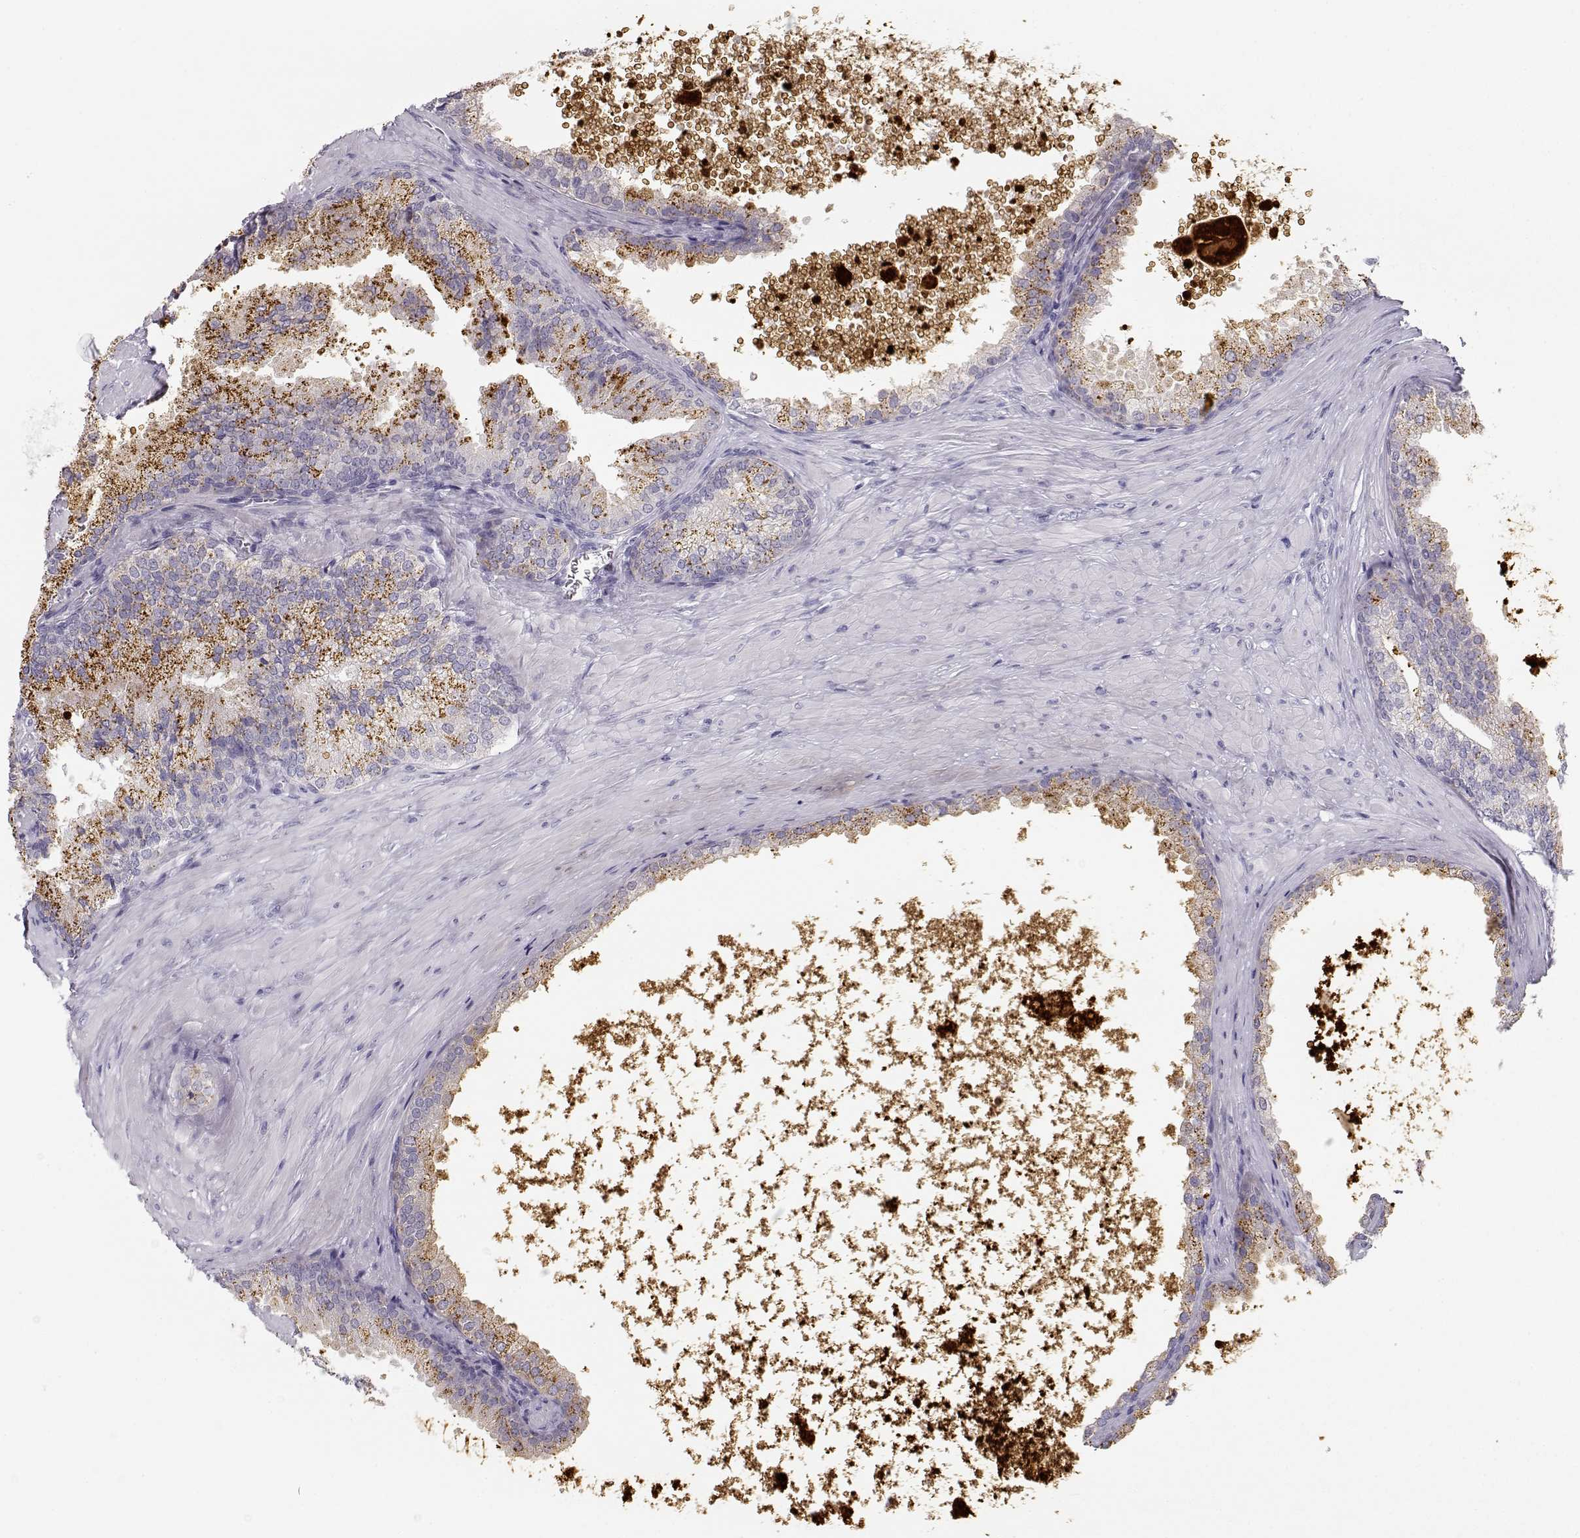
{"staining": {"intensity": "moderate", "quantity": "<25%", "location": "cytoplasmic/membranous"}, "tissue": "prostate cancer", "cell_type": "Tumor cells", "image_type": "cancer", "snomed": [{"axis": "morphology", "description": "Adenocarcinoma, Low grade"}, {"axis": "topography", "description": "Prostate"}], "caption": "Adenocarcinoma (low-grade) (prostate) was stained to show a protein in brown. There is low levels of moderate cytoplasmic/membranous staining in about <25% of tumor cells.", "gene": "LEPR", "patient": {"sex": "male", "age": 56}}